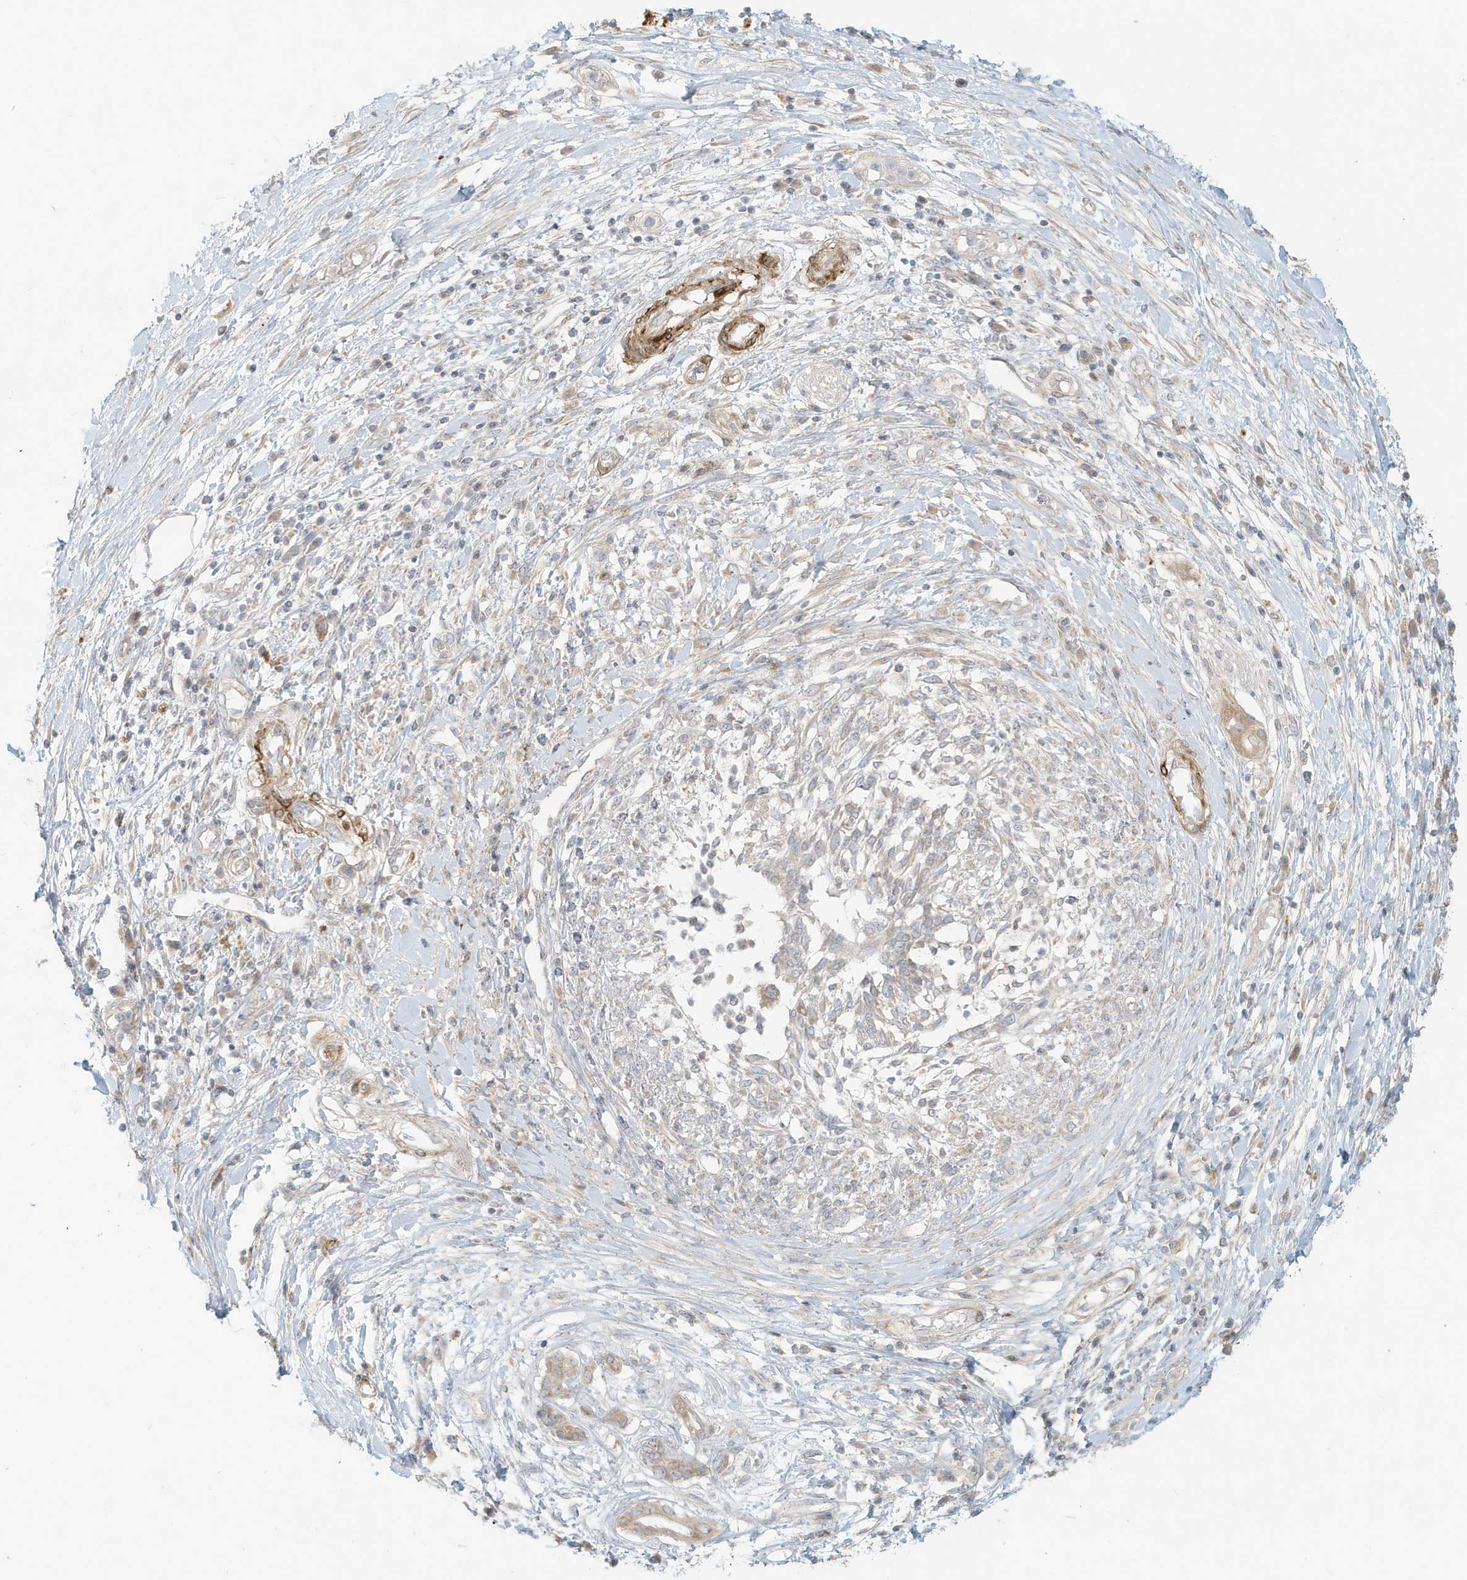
{"staining": {"intensity": "weak", "quantity": ">75%", "location": "cytoplasmic/membranous"}, "tissue": "pancreatic cancer", "cell_type": "Tumor cells", "image_type": "cancer", "snomed": [{"axis": "morphology", "description": "Adenocarcinoma, NOS"}, {"axis": "topography", "description": "Pancreas"}], "caption": "Pancreatic cancer tissue reveals weak cytoplasmic/membranous staining in approximately >75% of tumor cells, visualized by immunohistochemistry.", "gene": "MCOLN1", "patient": {"sex": "female", "age": 56}}